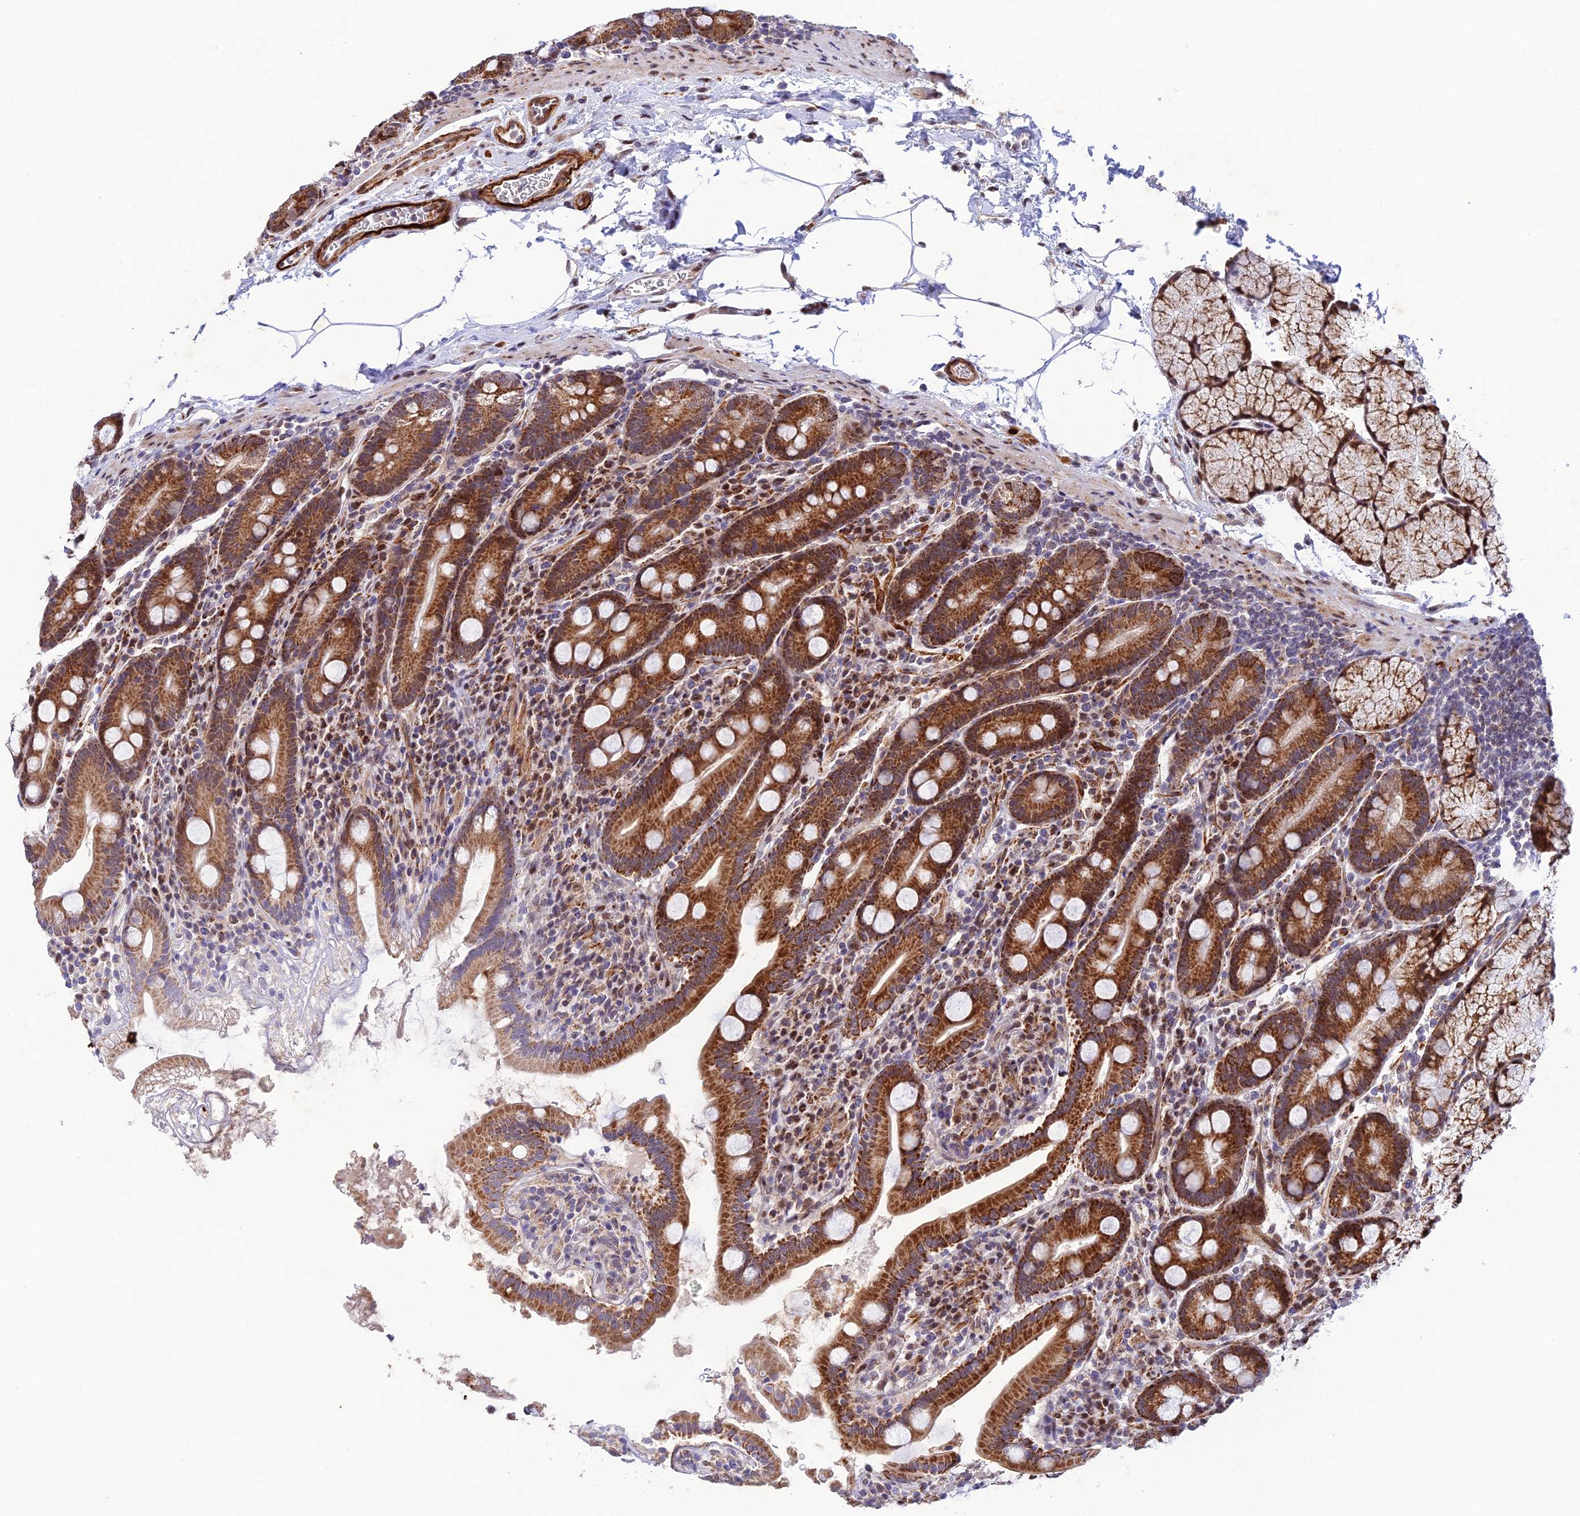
{"staining": {"intensity": "strong", "quantity": ">75%", "location": "cytoplasmic/membranous"}, "tissue": "duodenum", "cell_type": "Glandular cells", "image_type": "normal", "snomed": [{"axis": "morphology", "description": "Normal tissue, NOS"}, {"axis": "topography", "description": "Duodenum"}], "caption": "Immunohistochemical staining of benign duodenum reveals high levels of strong cytoplasmic/membranous expression in approximately >75% of glandular cells.", "gene": "WDR55", "patient": {"sex": "male", "age": 35}}